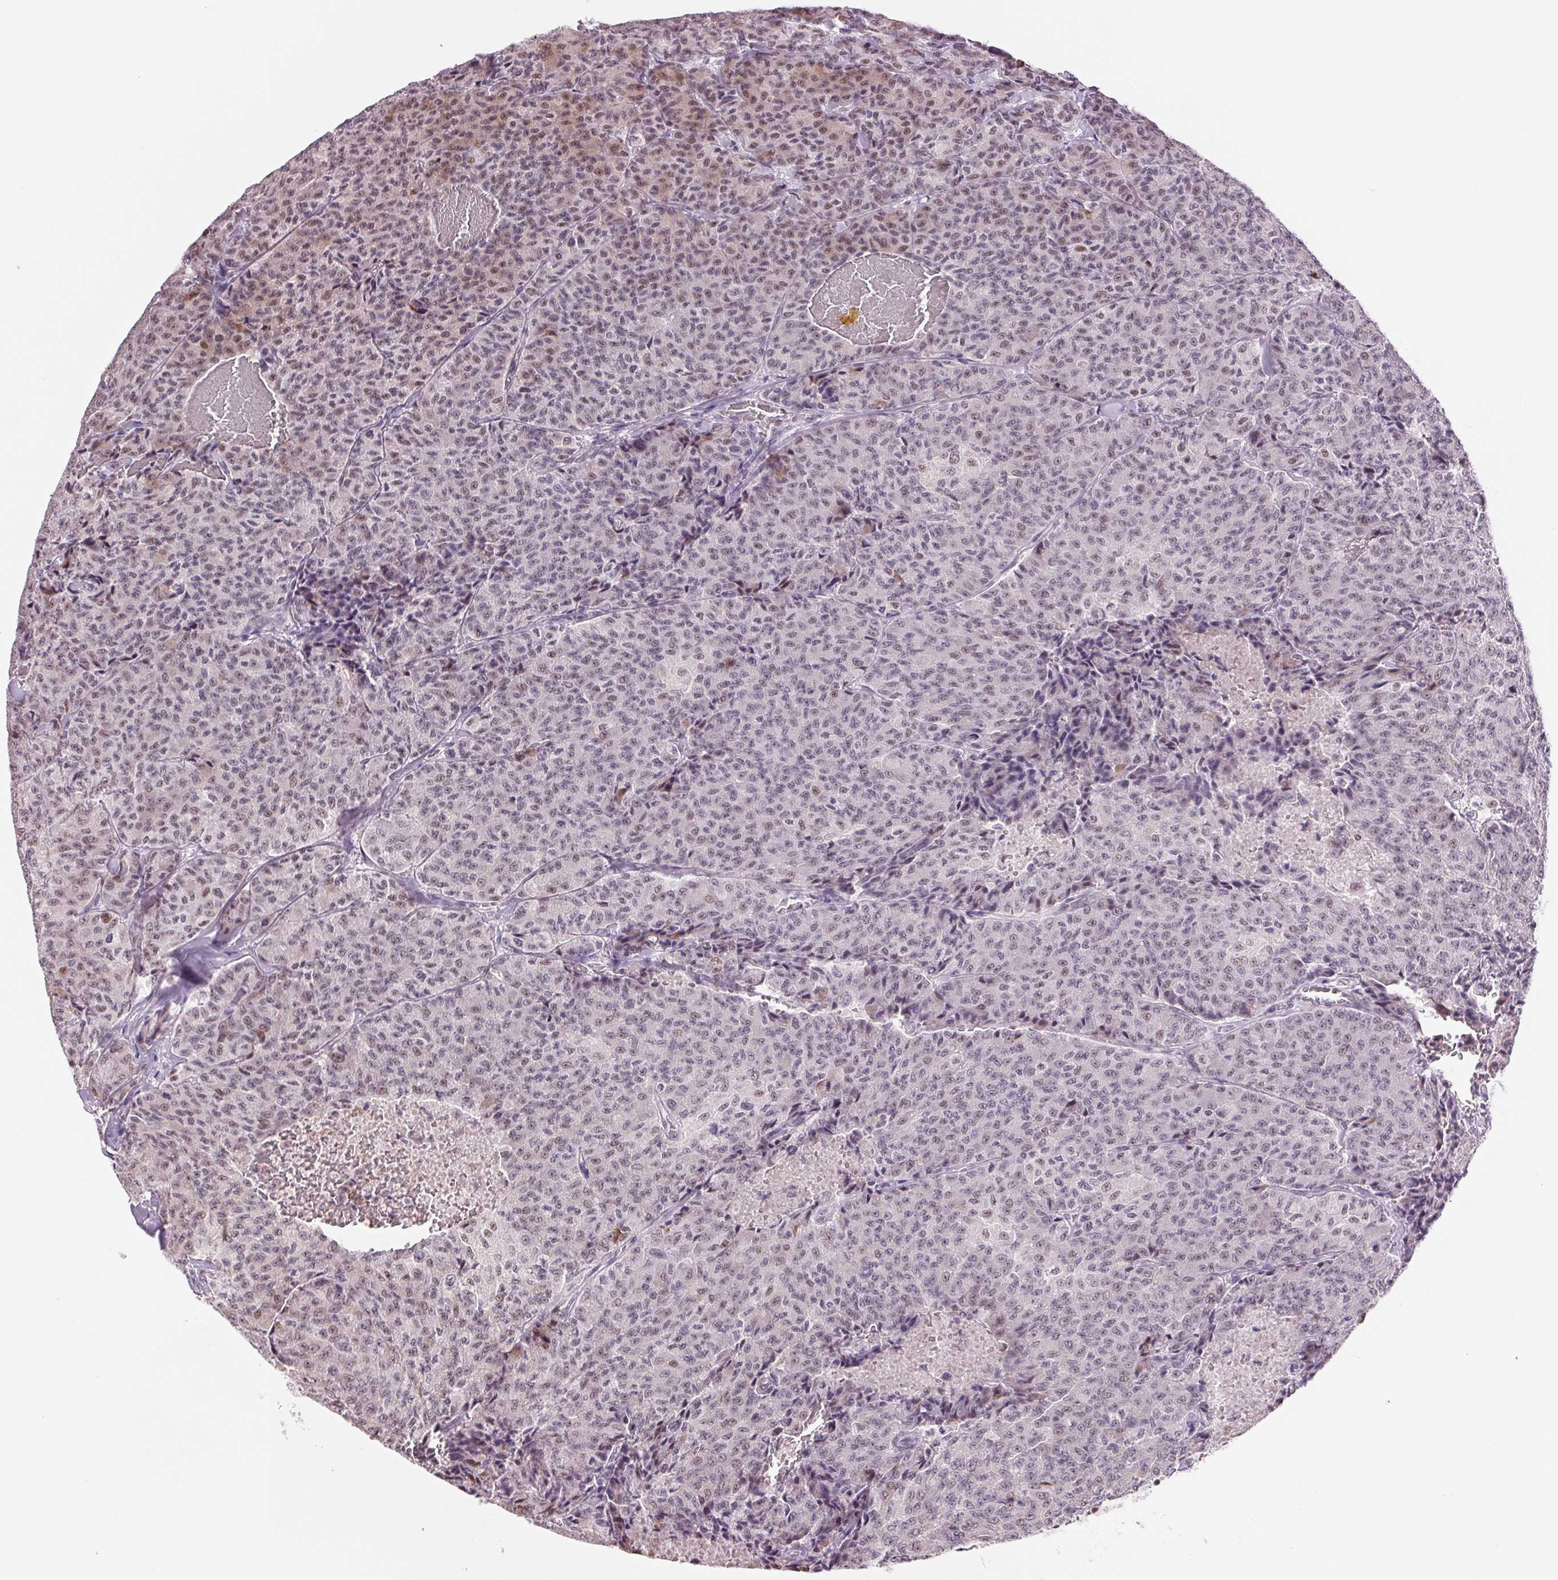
{"staining": {"intensity": "moderate", "quantity": "25%-75%", "location": "nuclear"}, "tissue": "carcinoid", "cell_type": "Tumor cells", "image_type": "cancer", "snomed": [{"axis": "morphology", "description": "Carcinoid, malignant, NOS"}, {"axis": "topography", "description": "Lung"}], "caption": "IHC (DAB (3,3'-diaminobenzidine)) staining of human malignant carcinoid reveals moderate nuclear protein expression in approximately 25%-75% of tumor cells.", "gene": "ZC3H14", "patient": {"sex": "male", "age": 71}}